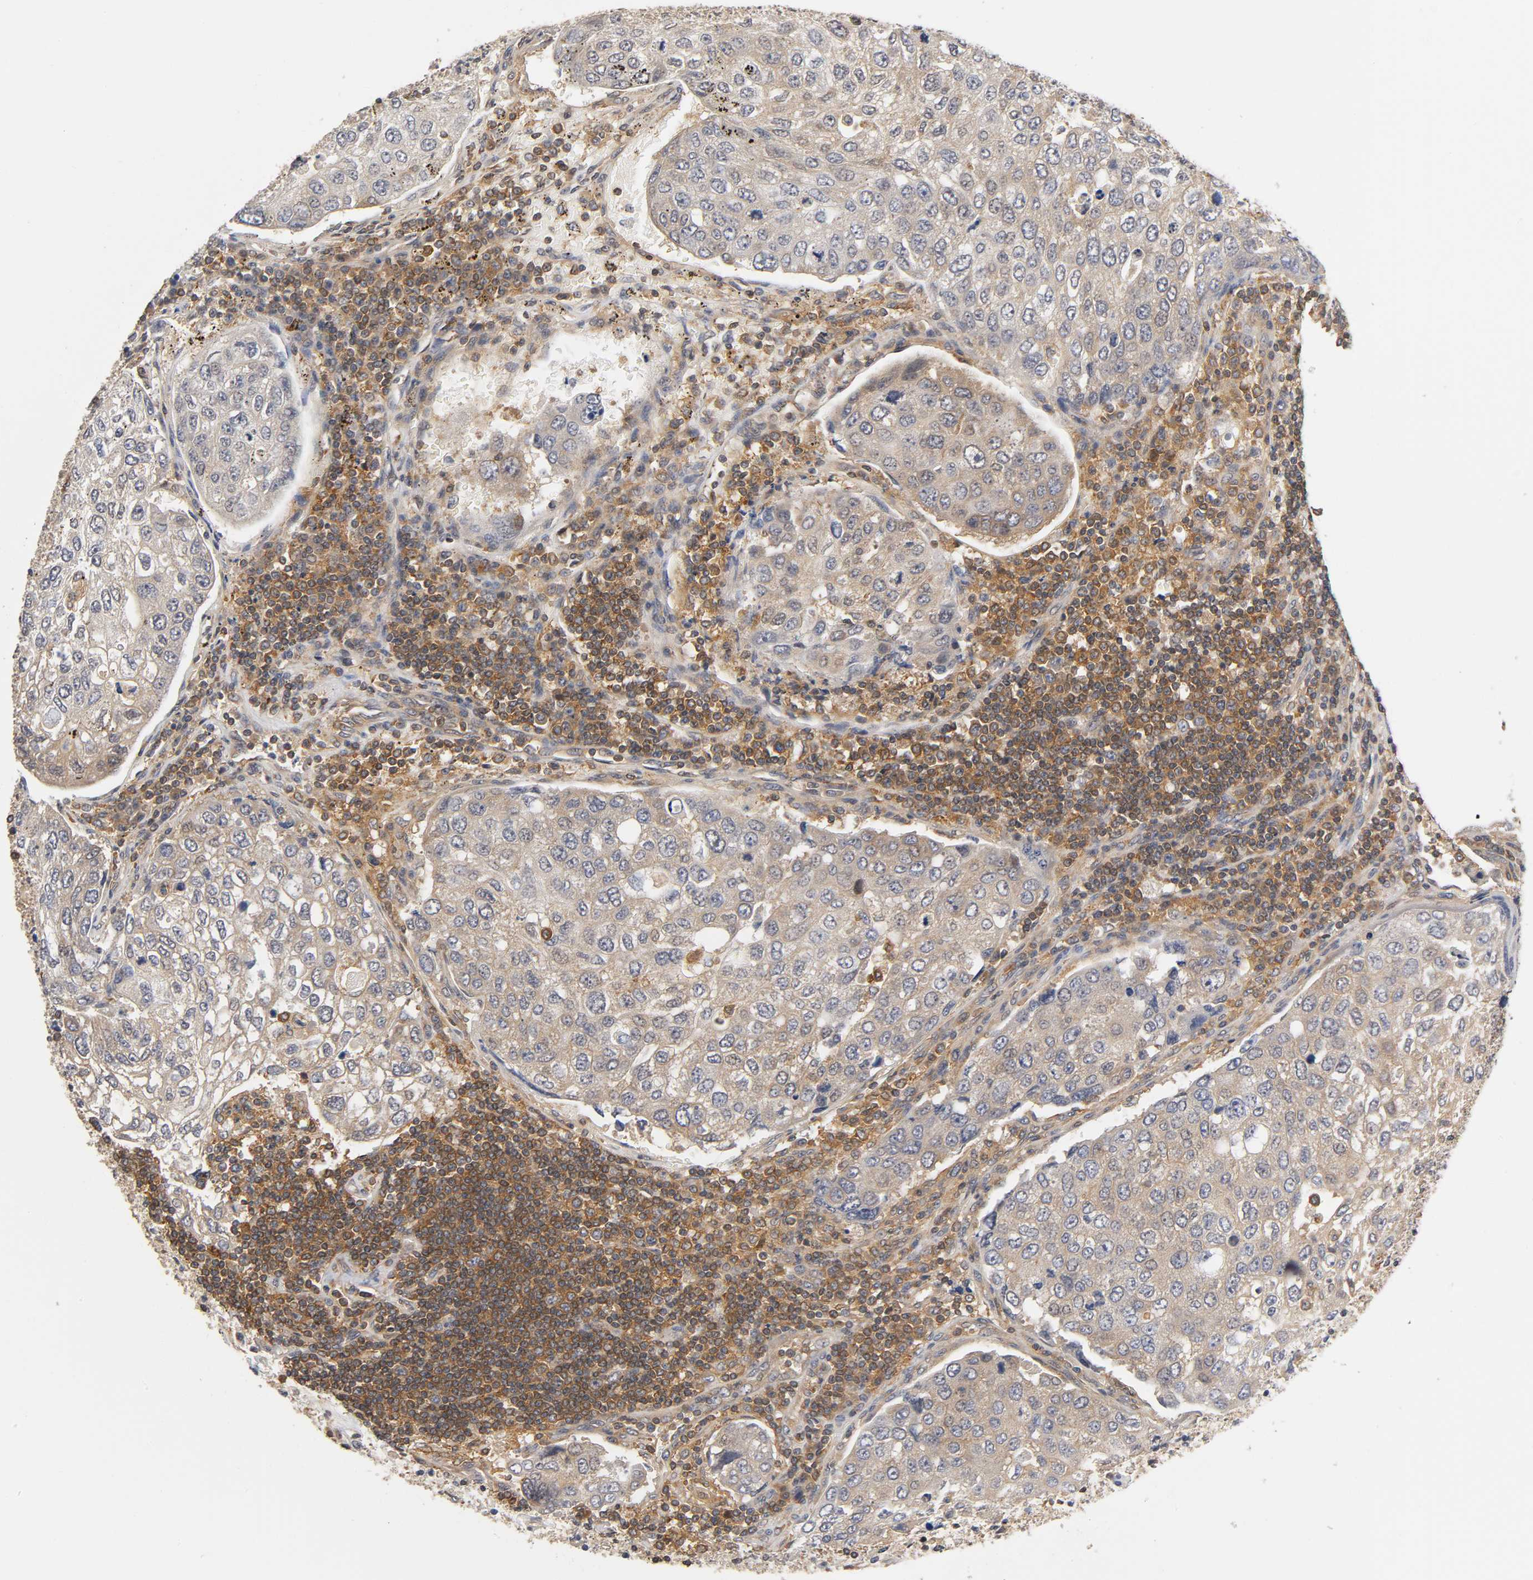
{"staining": {"intensity": "moderate", "quantity": ">75%", "location": "cytoplasmic/membranous"}, "tissue": "urothelial cancer", "cell_type": "Tumor cells", "image_type": "cancer", "snomed": [{"axis": "morphology", "description": "Urothelial carcinoma, High grade"}, {"axis": "topography", "description": "Lymph node"}, {"axis": "topography", "description": "Urinary bladder"}], "caption": "Protein expression analysis of urothelial cancer shows moderate cytoplasmic/membranous expression in about >75% of tumor cells. The staining was performed using DAB, with brown indicating positive protein expression. Nuclei are stained blue with hematoxylin.", "gene": "ACTR2", "patient": {"sex": "male", "age": 51}}